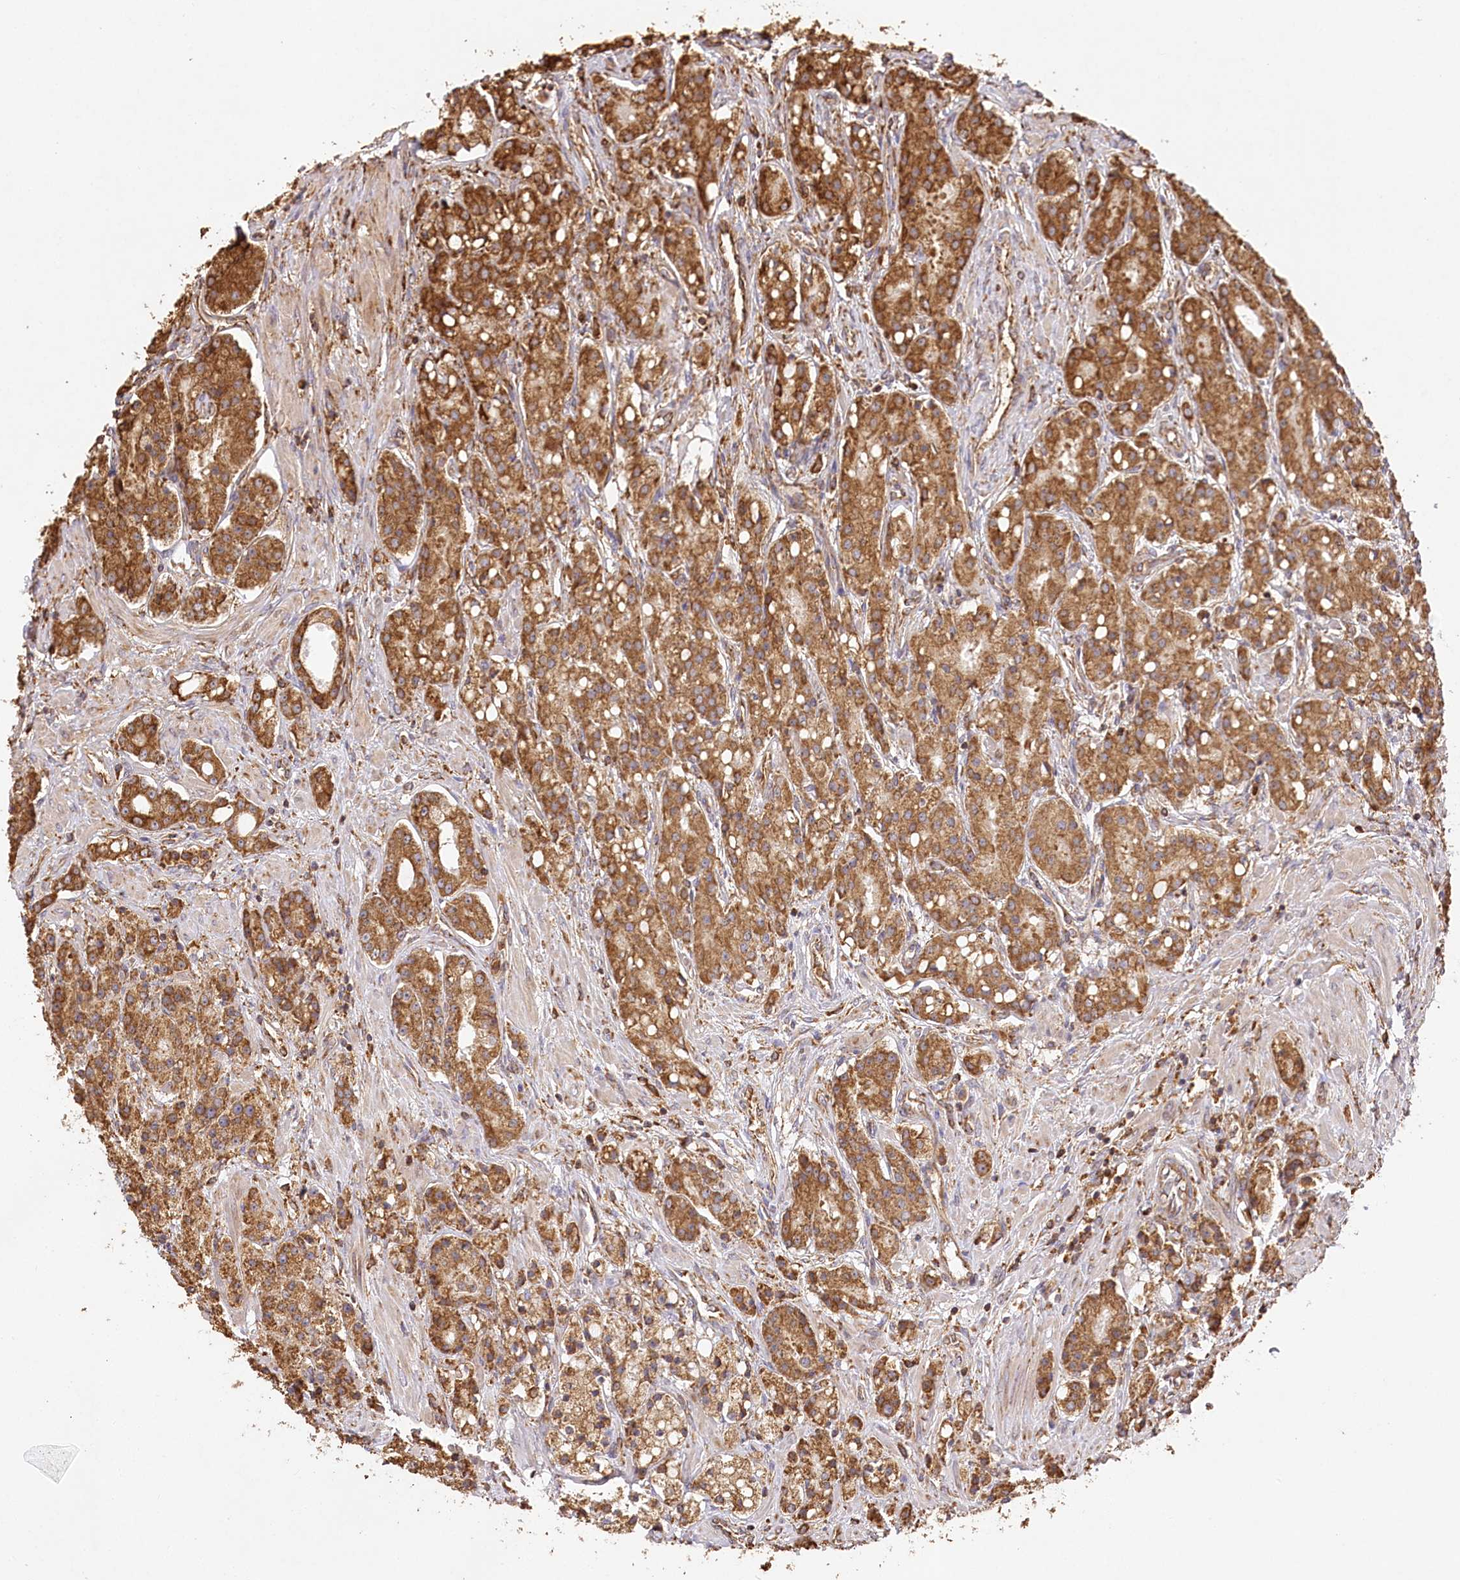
{"staining": {"intensity": "strong", "quantity": ">75%", "location": "cytoplasmic/membranous"}, "tissue": "prostate cancer", "cell_type": "Tumor cells", "image_type": "cancer", "snomed": [{"axis": "morphology", "description": "Adenocarcinoma, High grade"}, {"axis": "topography", "description": "Prostate"}], "caption": "Immunohistochemical staining of human prostate cancer shows high levels of strong cytoplasmic/membranous protein staining in approximately >75% of tumor cells. (IHC, brightfield microscopy, high magnification).", "gene": "ACAP2", "patient": {"sex": "male", "age": 60}}